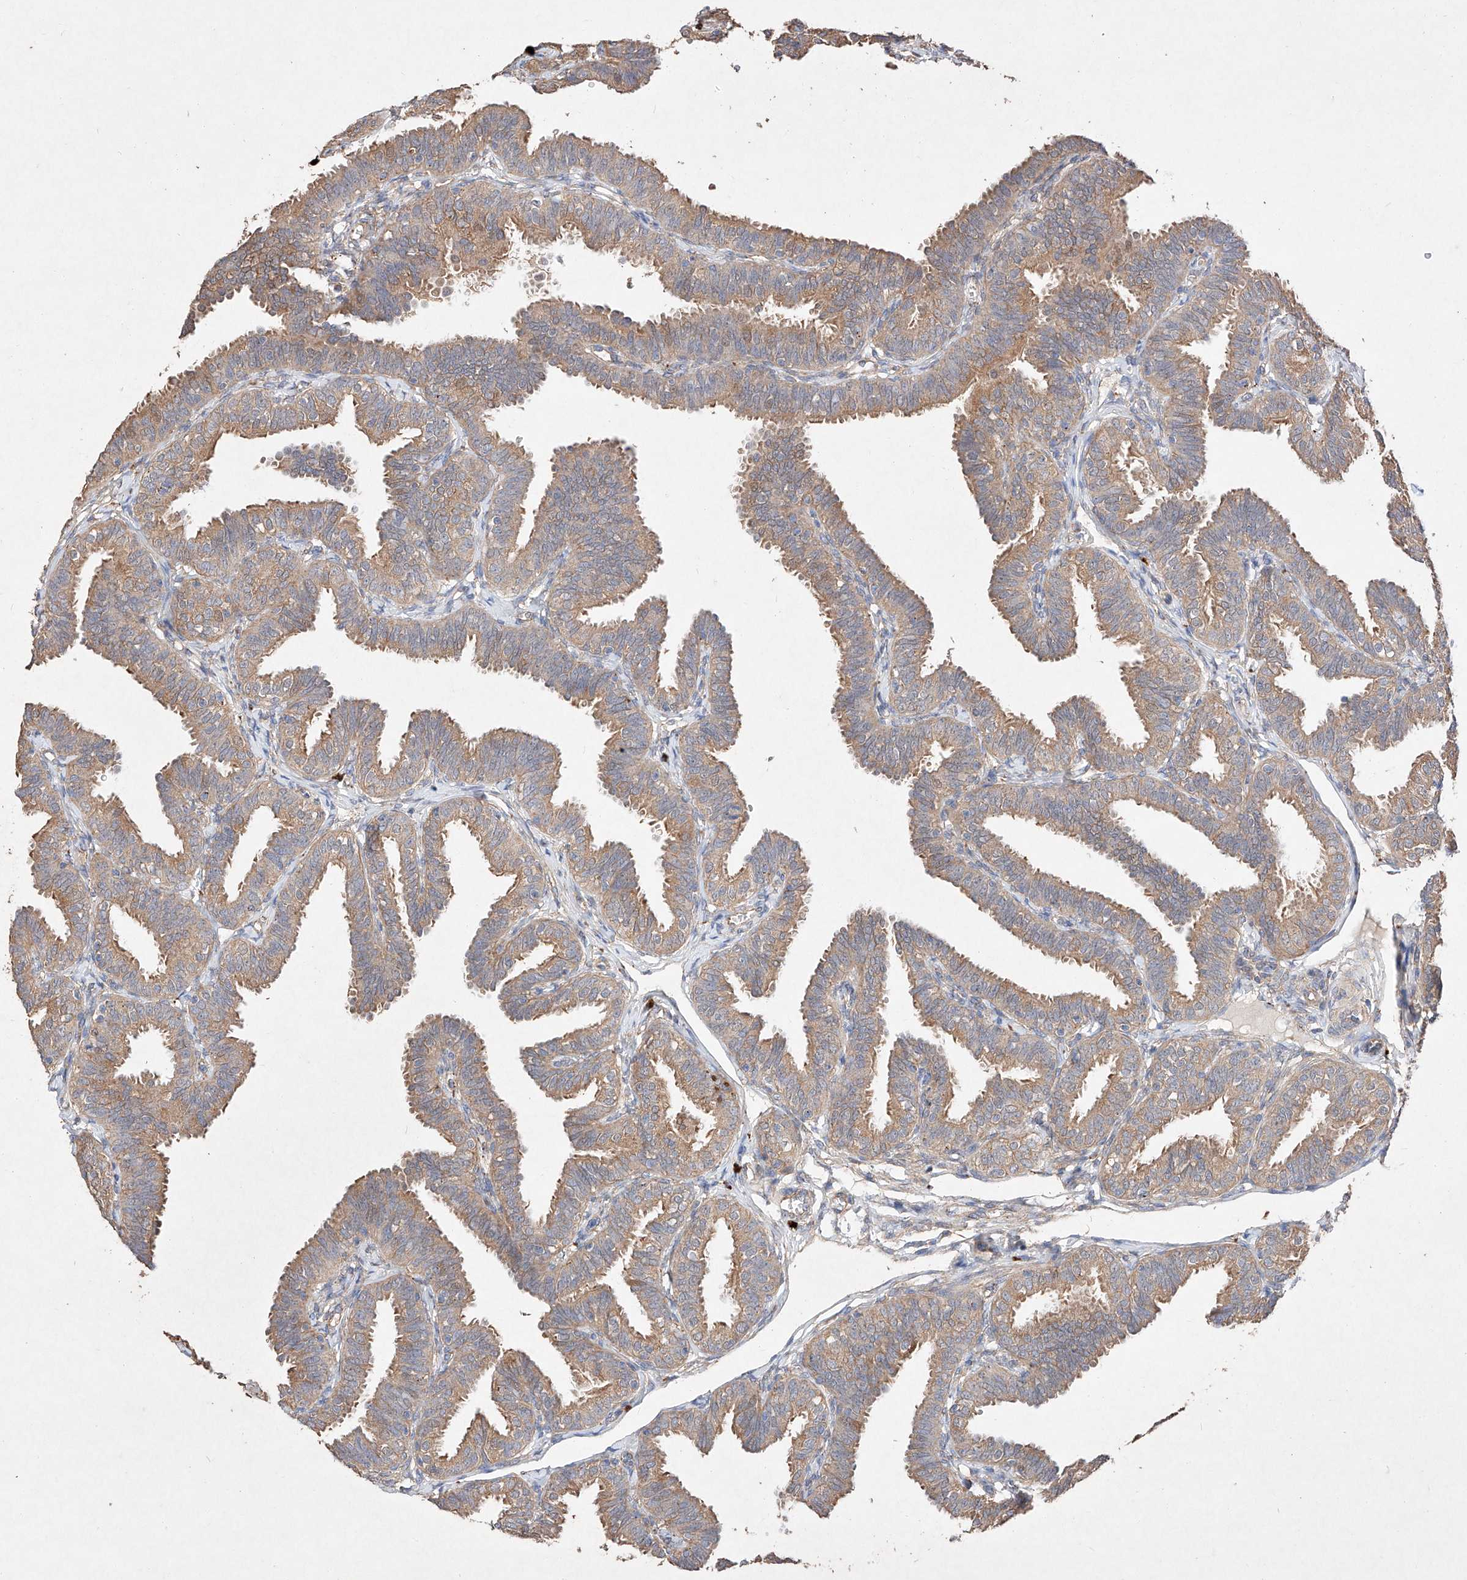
{"staining": {"intensity": "moderate", "quantity": "25%-75%", "location": "cytoplasmic/membranous"}, "tissue": "fallopian tube", "cell_type": "Glandular cells", "image_type": "normal", "snomed": [{"axis": "morphology", "description": "Normal tissue, NOS"}, {"axis": "topography", "description": "Fallopian tube"}], "caption": "IHC image of unremarkable fallopian tube: human fallopian tube stained using IHC demonstrates medium levels of moderate protein expression localized specifically in the cytoplasmic/membranous of glandular cells, appearing as a cytoplasmic/membranous brown color.", "gene": "C6orf62", "patient": {"sex": "female", "age": 35}}